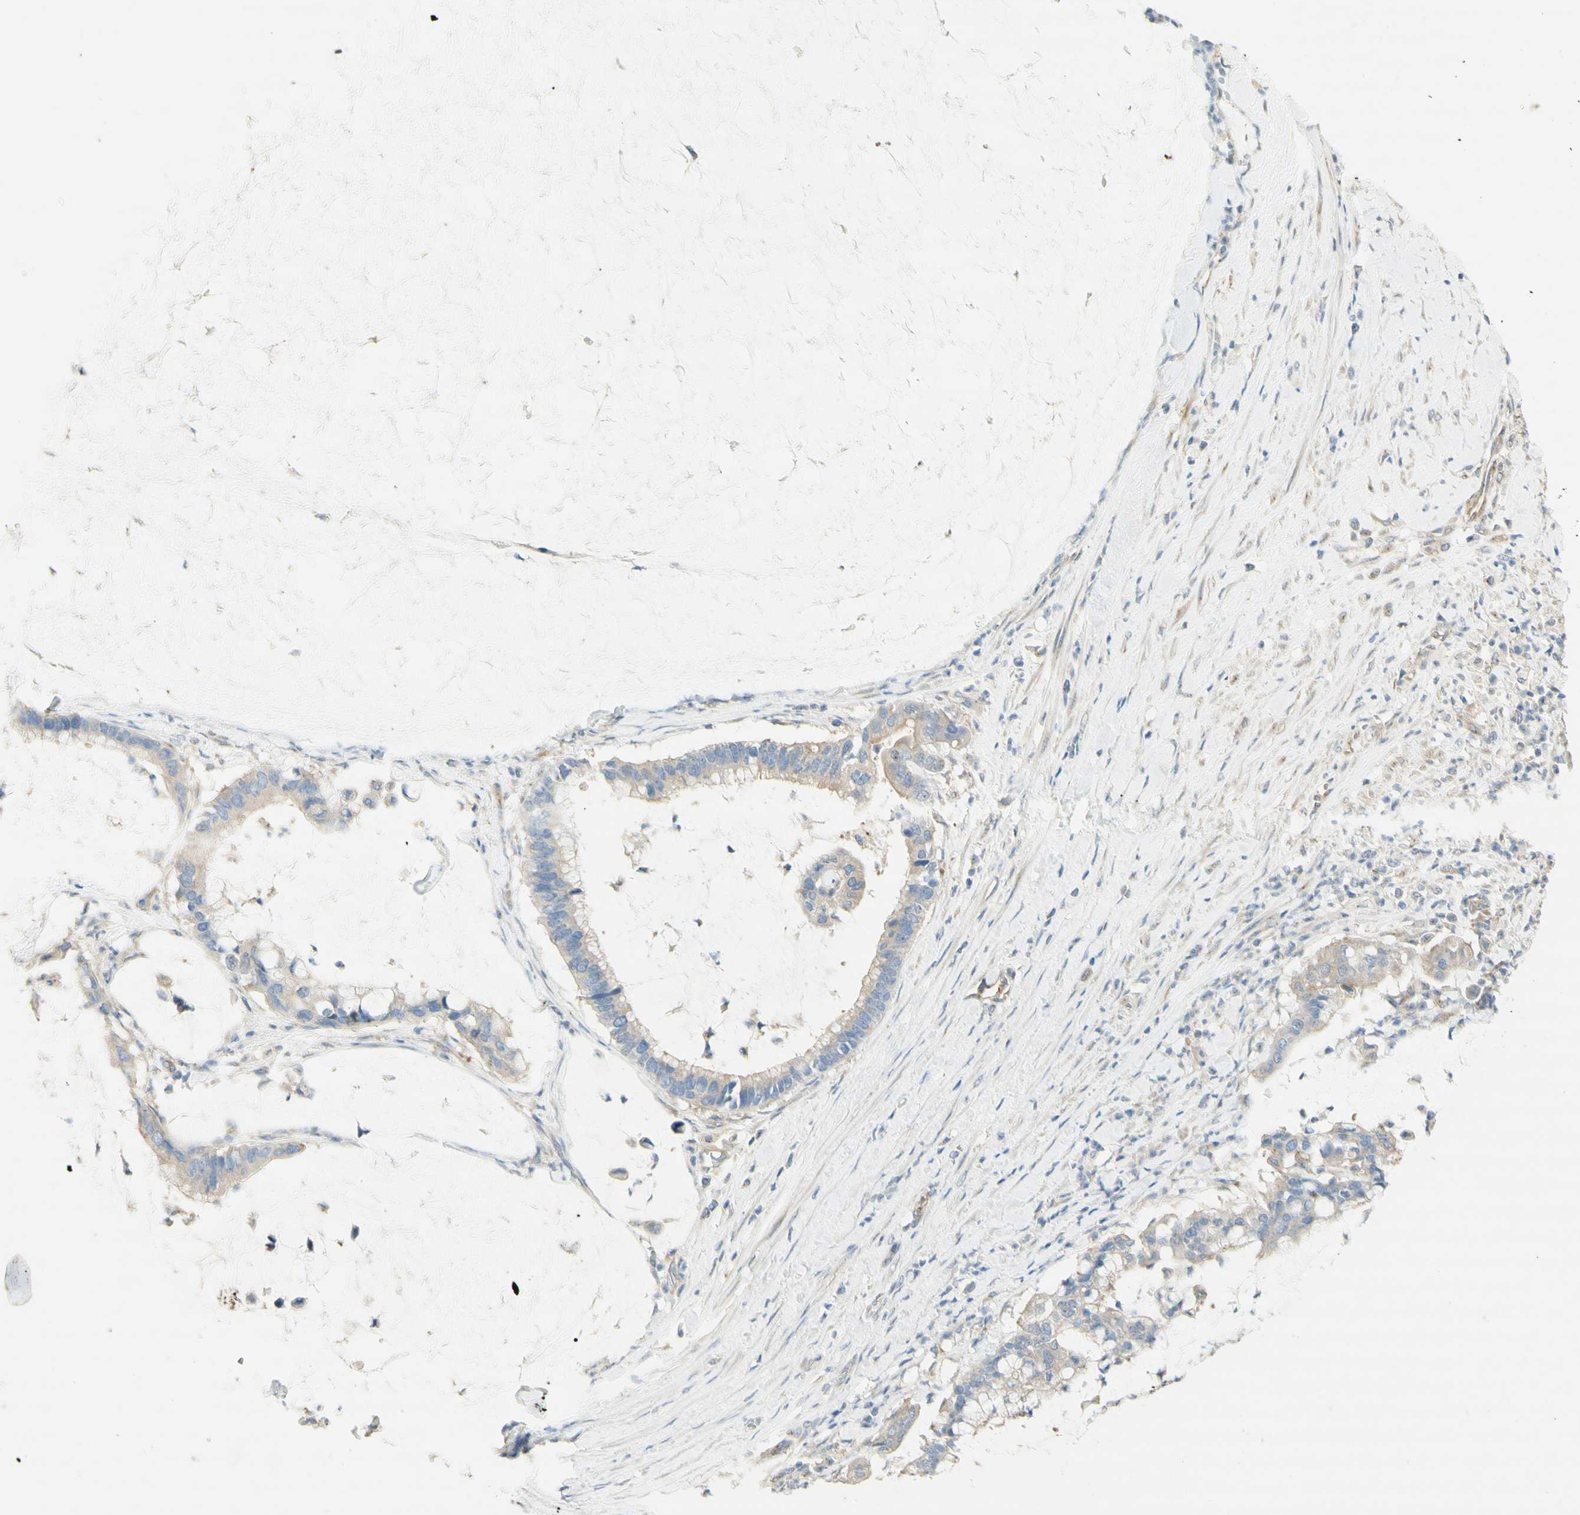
{"staining": {"intensity": "weak", "quantity": "25%-75%", "location": "cytoplasmic/membranous"}, "tissue": "pancreatic cancer", "cell_type": "Tumor cells", "image_type": "cancer", "snomed": [{"axis": "morphology", "description": "Adenocarcinoma, NOS"}, {"axis": "topography", "description": "Pancreas"}], "caption": "Adenocarcinoma (pancreatic) tissue shows weak cytoplasmic/membranous positivity in about 25%-75% of tumor cells", "gene": "DYNC1H1", "patient": {"sex": "male", "age": 41}}